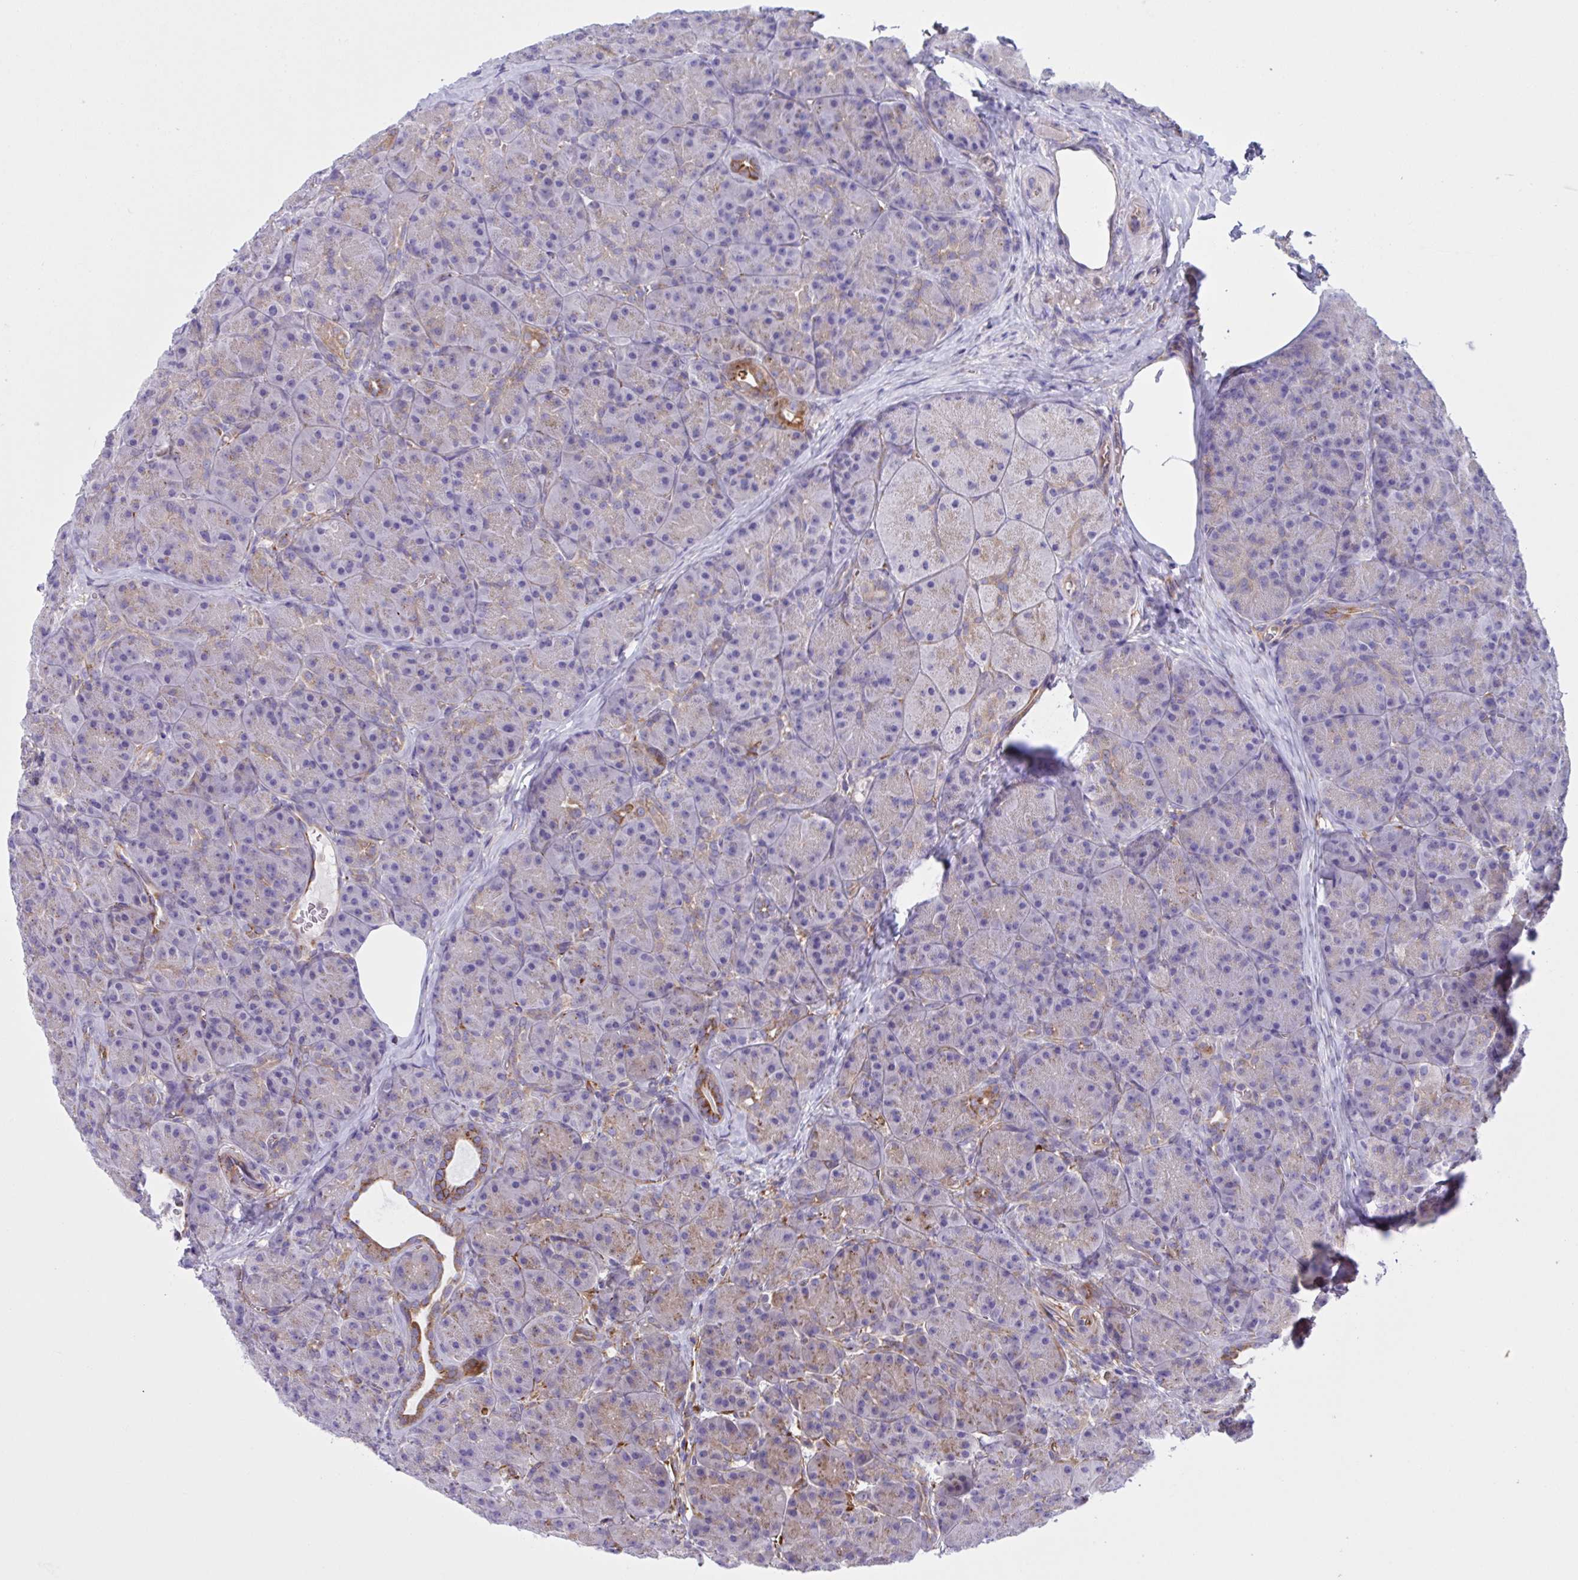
{"staining": {"intensity": "moderate", "quantity": "<25%", "location": "cytoplasmic/membranous"}, "tissue": "pancreas", "cell_type": "Exocrine glandular cells", "image_type": "normal", "snomed": [{"axis": "morphology", "description": "Normal tissue, NOS"}, {"axis": "topography", "description": "Pancreas"}], "caption": "Immunohistochemical staining of benign human pancreas demonstrates low levels of moderate cytoplasmic/membranous positivity in about <25% of exocrine glandular cells. The protein is shown in brown color, while the nuclei are stained blue.", "gene": "OR51M1", "patient": {"sex": "male", "age": 57}}